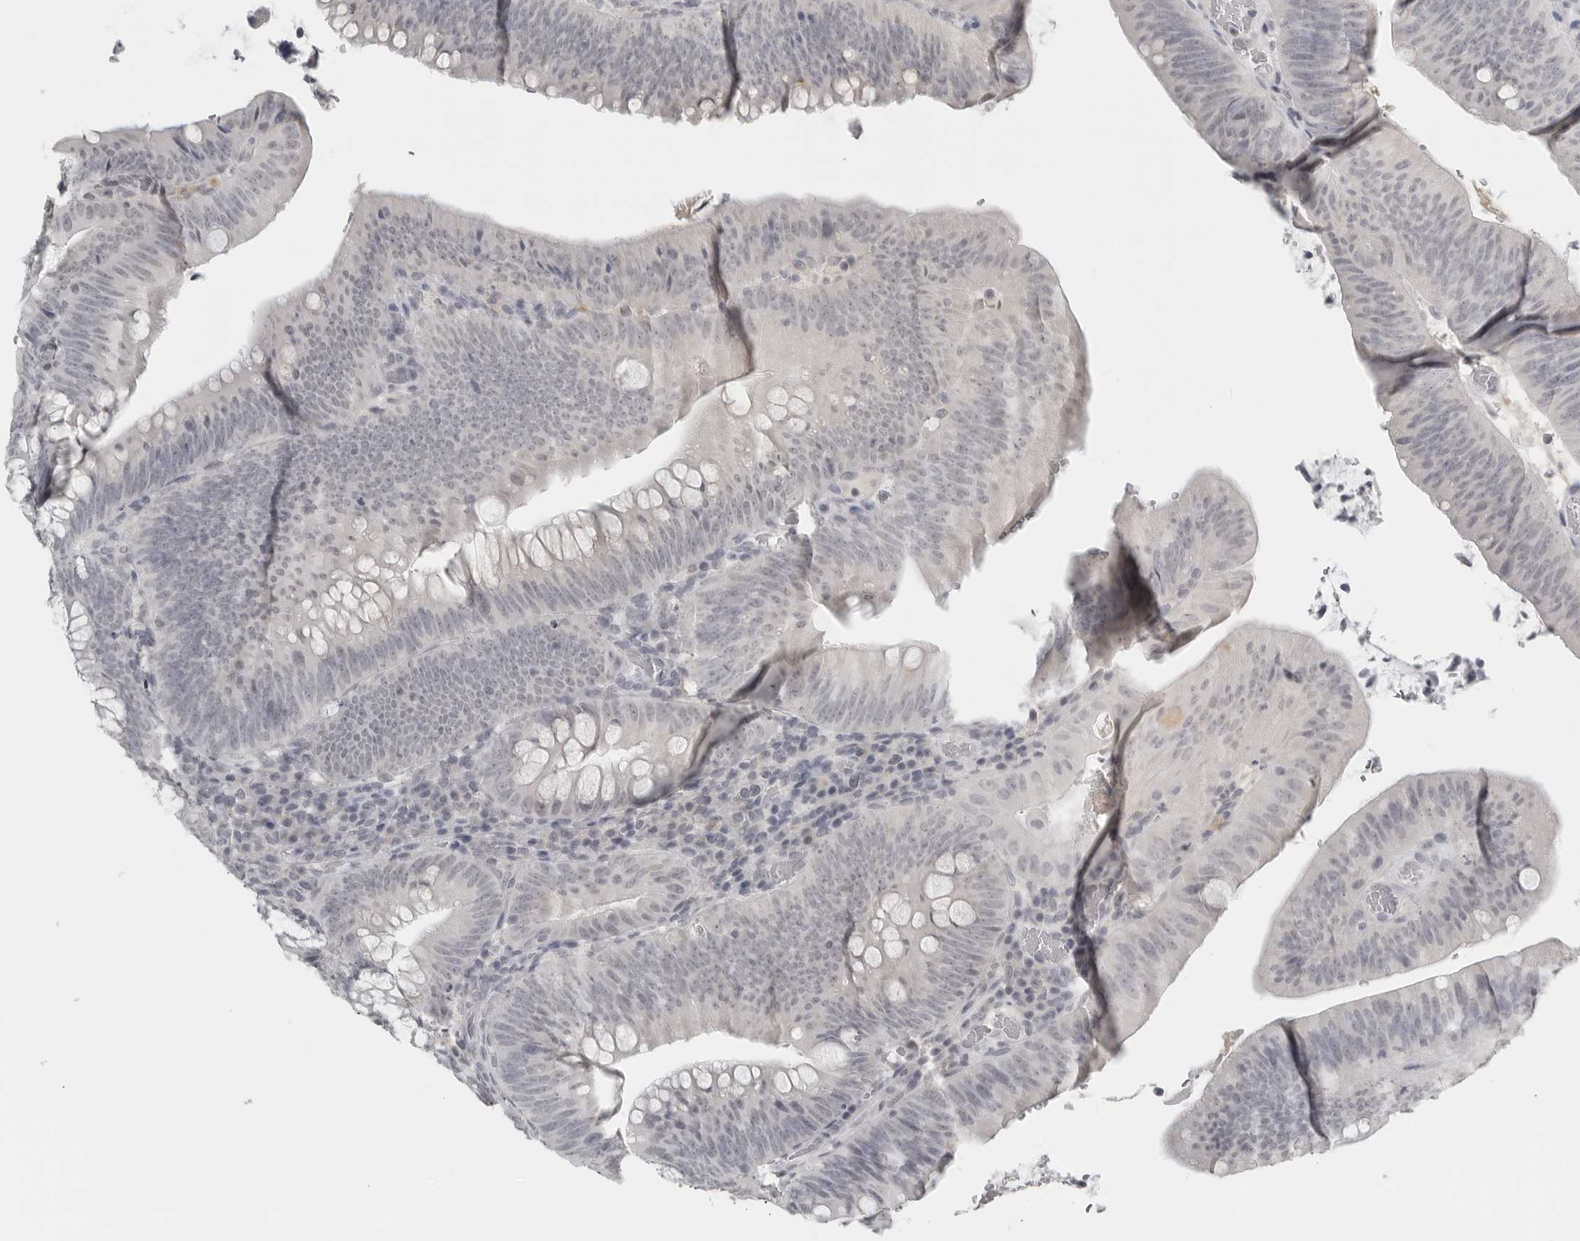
{"staining": {"intensity": "weak", "quantity": "<25%", "location": "nuclear"}, "tissue": "colorectal cancer", "cell_type": "Tumor cells", "image_type": "cancer", "snomed": [{"axis": "morphology", "description": "Normal tissue, NOS"}, {"axis": "topography", "description": "Colon"}], "caption": "An immunohistochemistry photomicrograph of colorectal cancer is shown. There is no staining in tumor cells of colorectal cancer.", "gene": "BPIFA1", "patient": {"sex": "female", "age": 82}}